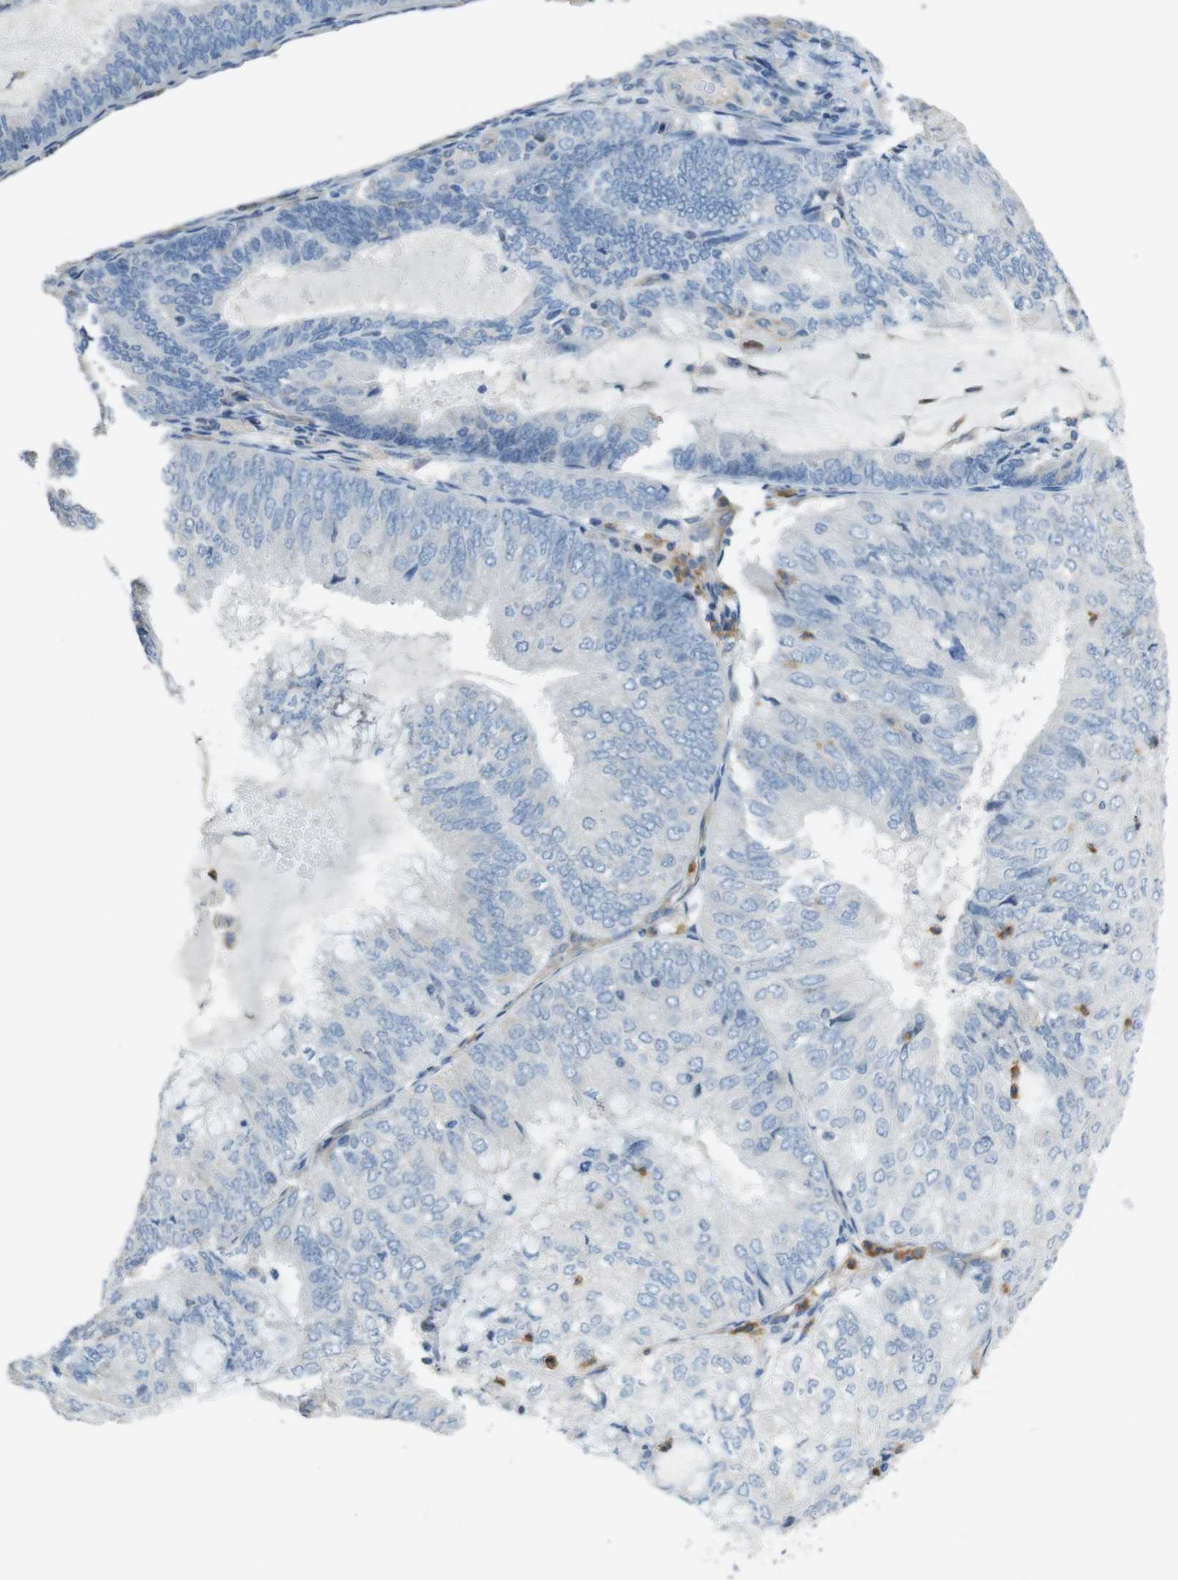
{"staining": {"intensity": "negative", "quantity": "none", "location": "none"}, "tissue": "endometrial cancer", "cell_type": "Tumor cells", "image_type": "cancer", "snomed": [{"axis": "morphology", "description": "Adenocarcinoma, NOS"}, {"axis": "topography", "description": "Endometrium"}], "caption": "Immunohistochemistry (IHC) histopathology image of neoplastic tissue: adenocarcinoma (endometrial) stained with DAB (3,3'-diaminobenzidine) displays no significant protein positivity in tumor cells.", "gene": "PCDH10", "patient": {"sex": "female", "age": 81}}